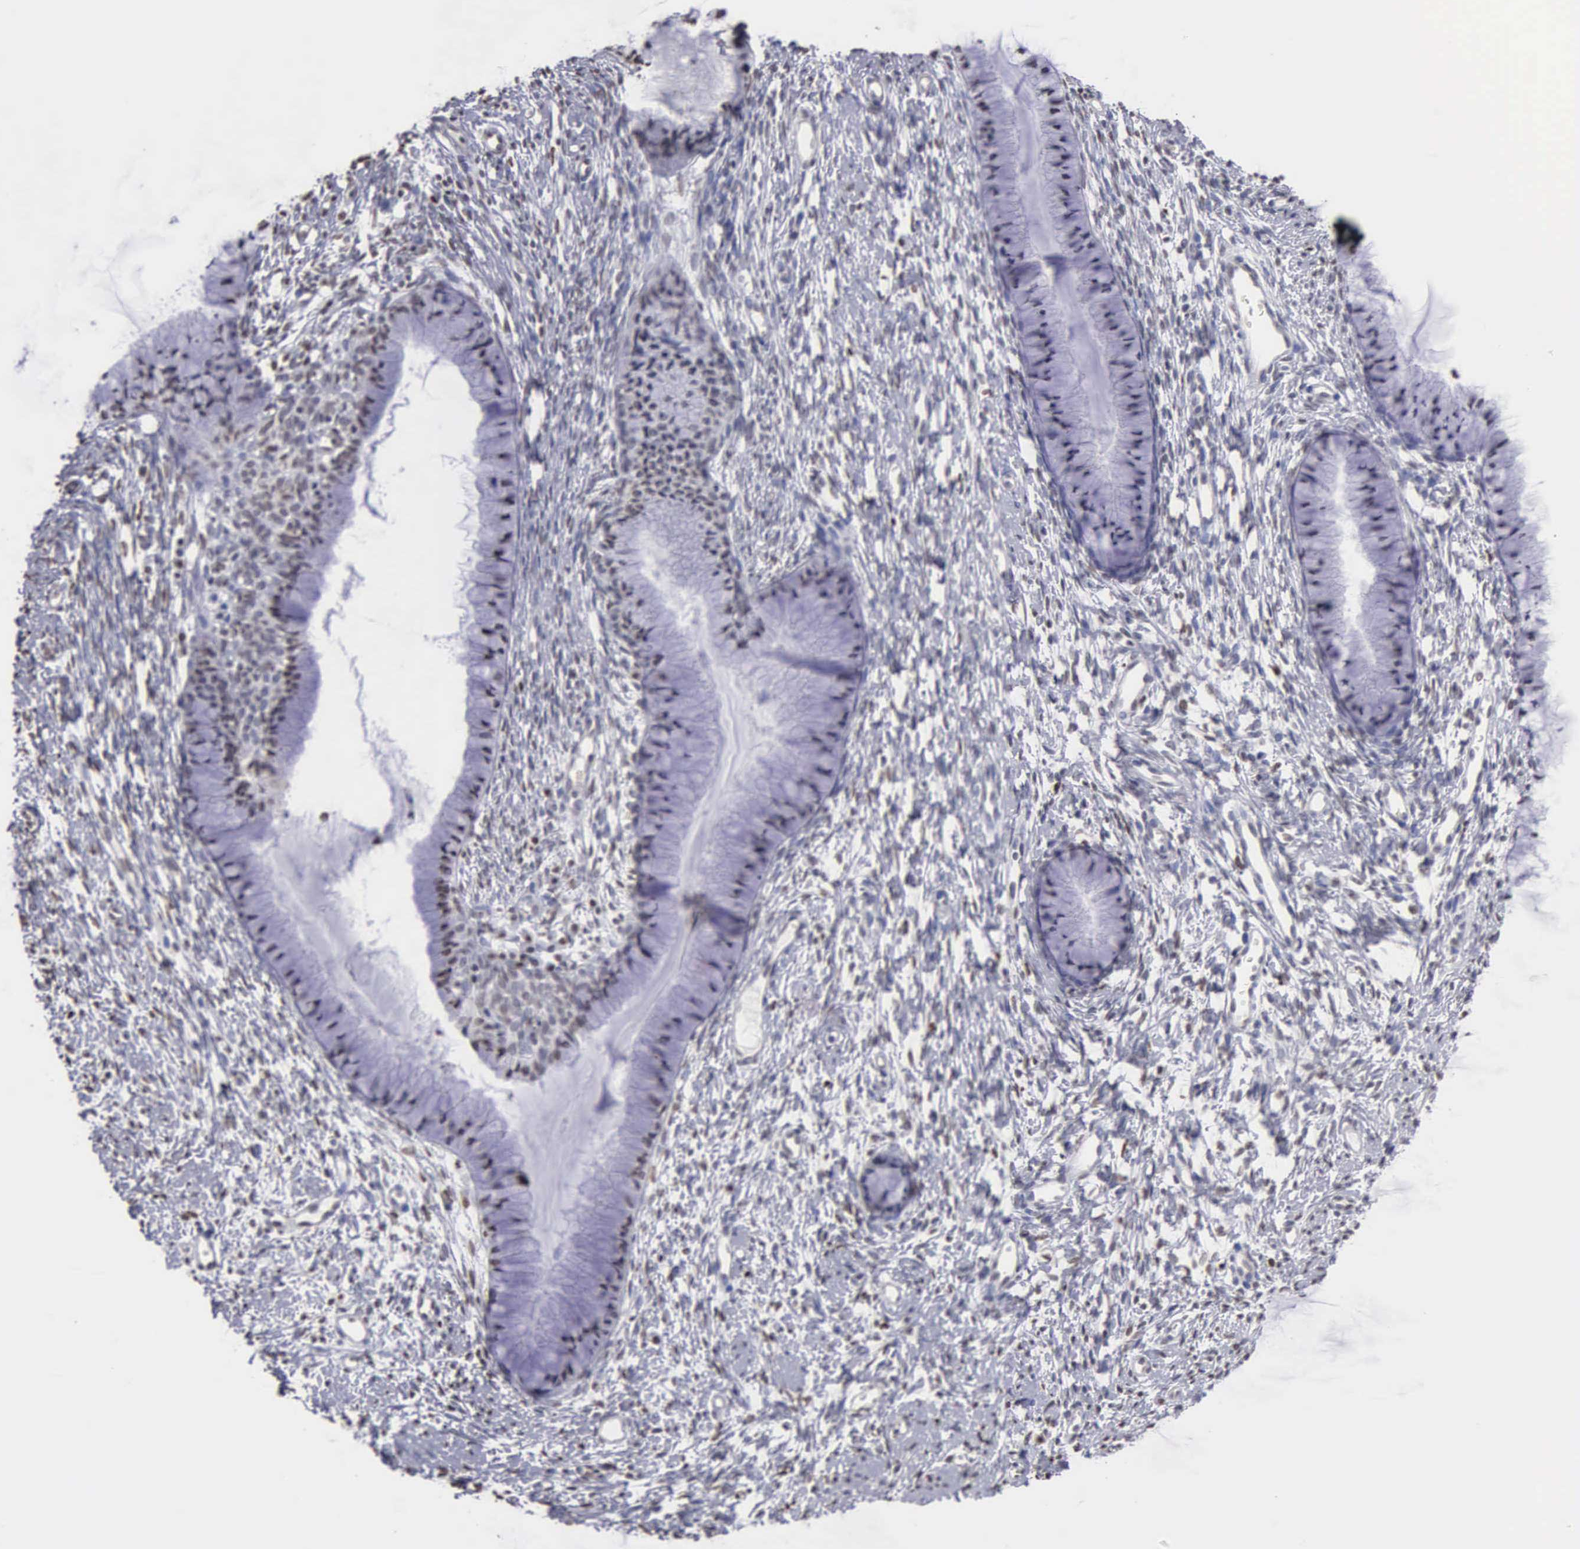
{"staining": {"intensity": "moderate", "quantity": "25%-75%", "location": "nuclear"}, "tissue": "cervix", "cell_type": "Glandular cells", "image_type": "normal", "snomed": [{"axis": "morphology", "description": "Normal tissue, NOS"}, {"axis": "topography", "description": "Cervix"}], "caption": "Protein staining demonstrates moderate nuclear positivity in about 25%-75% of glandular cells in benign cervix.", "gene": "CCNG1", "patient": {"sex": "female", "age": 82}}